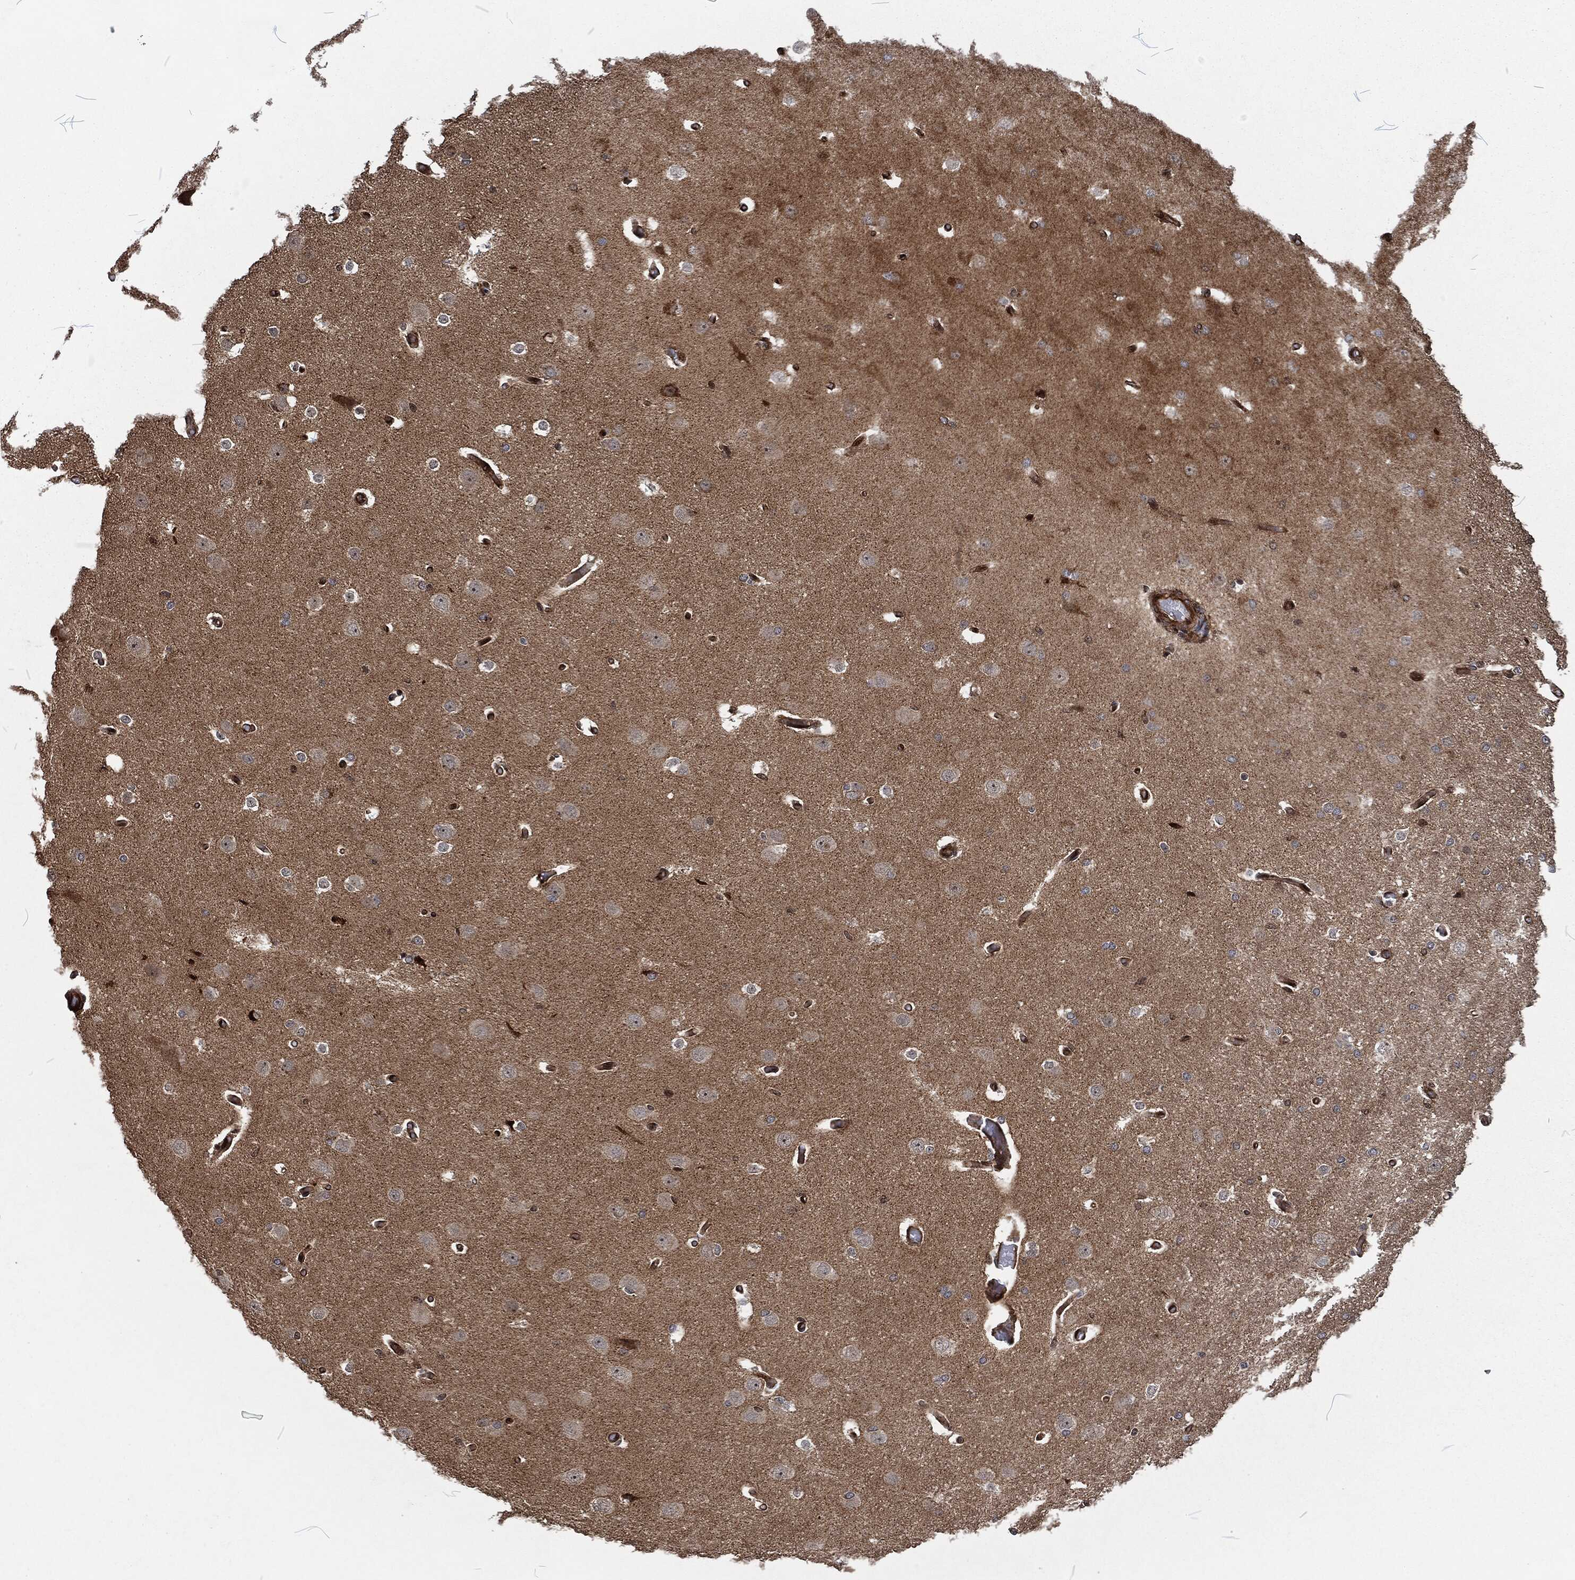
{"staining": {"intensity": "moderate", "quantity": "<25%", "location": "cytoplasmic/membranous"}, "tissue": "cerebral cortex", "cell_type": "Endothelial cells", "image_type": "normal", "snomed": [{"axis": "morphology", "description": "Normal tissue, NOS"}, {"axis": "morphology", "description": "Inflammation, NOS"}, {"axis": "topography", "description": "Cerebral cortex"}], "caption": "IHC of normal human cerebral cortex displays low levels of moderate cytoplasmic/membranous expression in approximately <25% of endothelial cells. (IHC, brightfield microscopy, high magnification).", "gene": "CMPK2", "patient": {"sex": "male", "age": 6}}